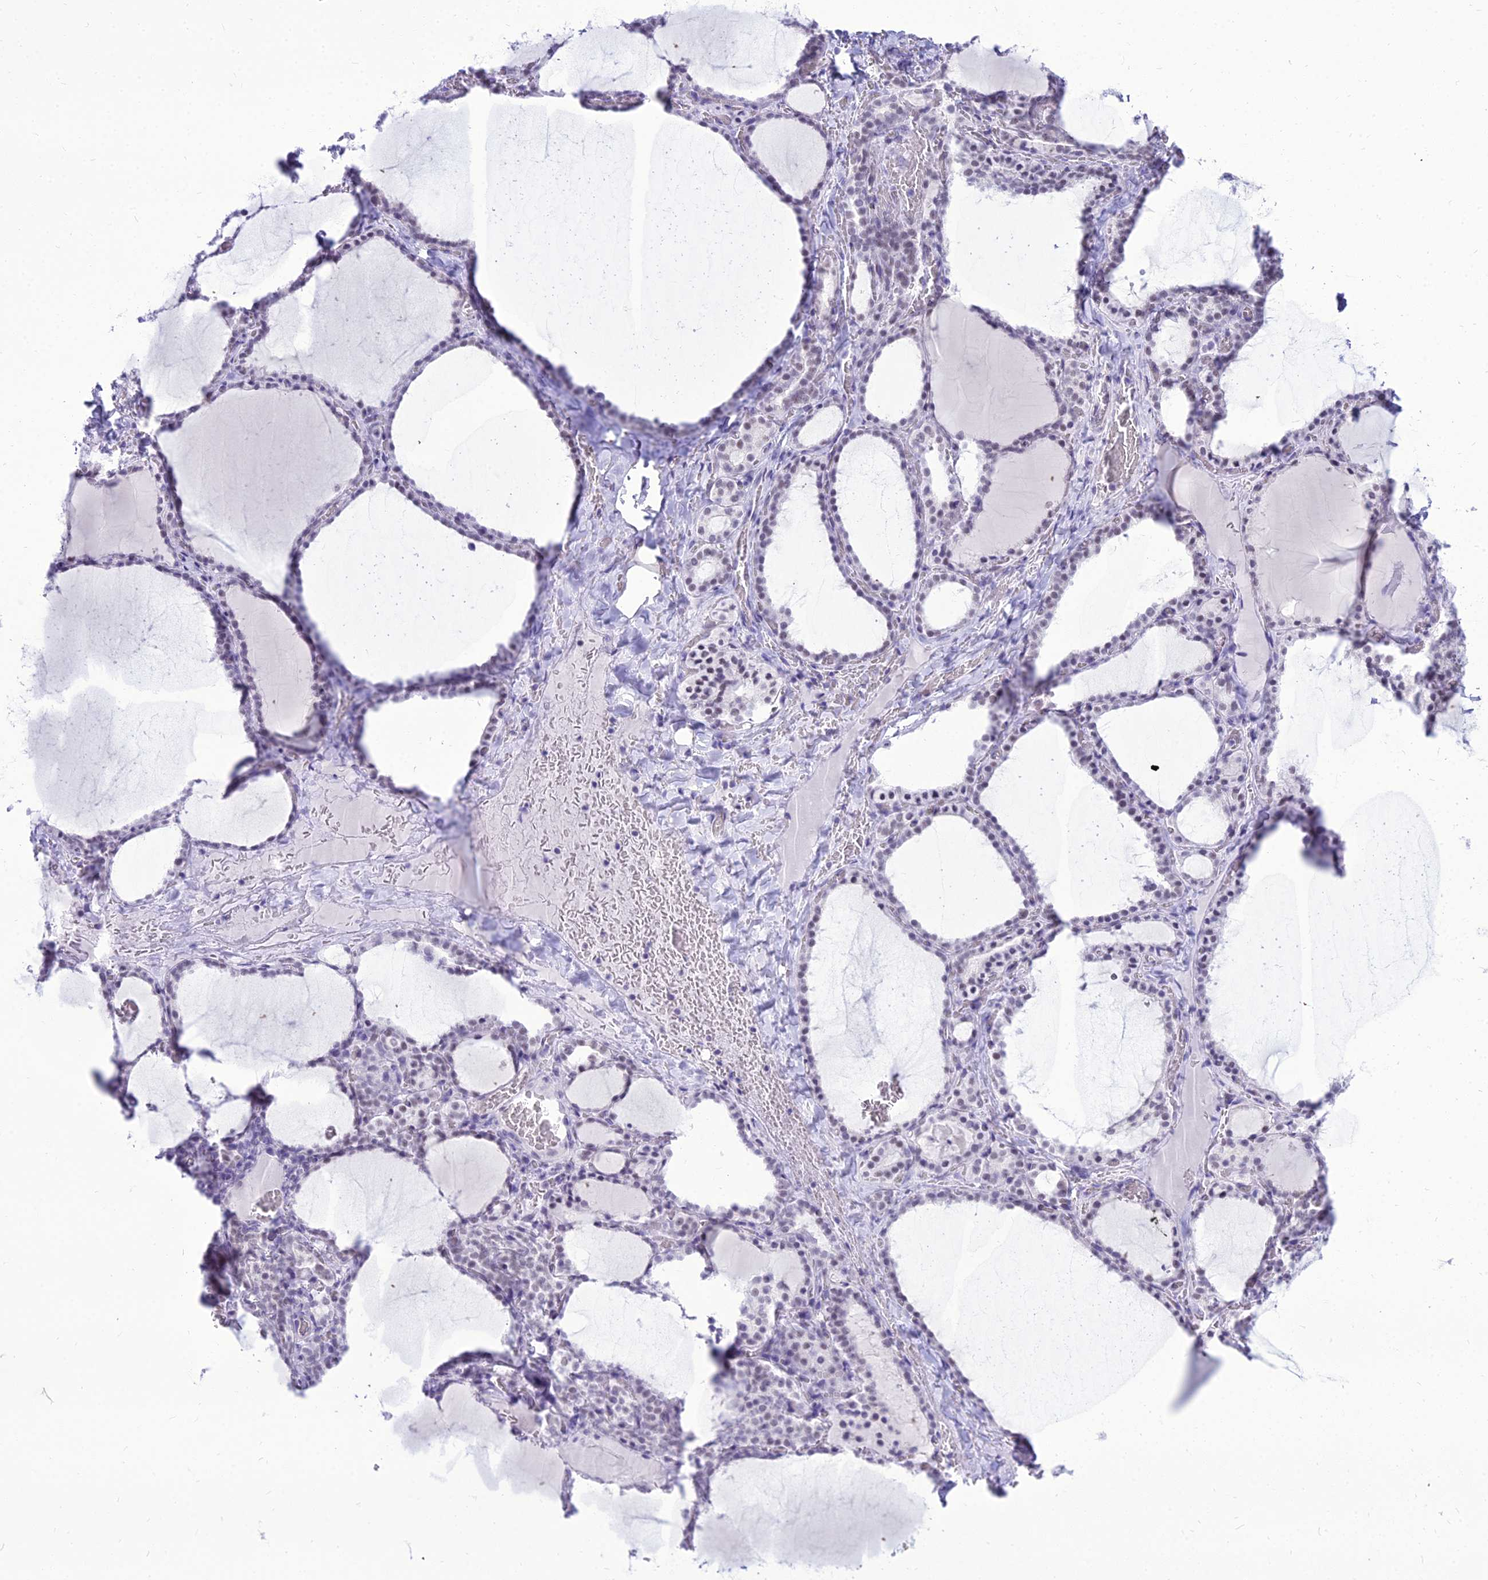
{"staining": {"intensity": "moderate", "quantity": "<25%", "location": "nuclear"}, "tissue": "thyroid gland", "cell_type": "Glandular cells", "image_type": "normal", "snomed": [{"axis": "morphology", "description": "Normal tissue, NOS"}, {"axis": "topography", "description": "Thyroid gland"}], "caption": "IHC of normal human thyroid gland demonstrates low levels of moderate nuclear positivity in about <25% of glandular cells. The staining is performed using DAB (3,3'-diaminobenzidine) brown chromogen to label protein expression. The nuclei are counter-stained blue using hematoxylin.", "gene": "DHX40", "patient": {"sex": "female", "age": 39}}